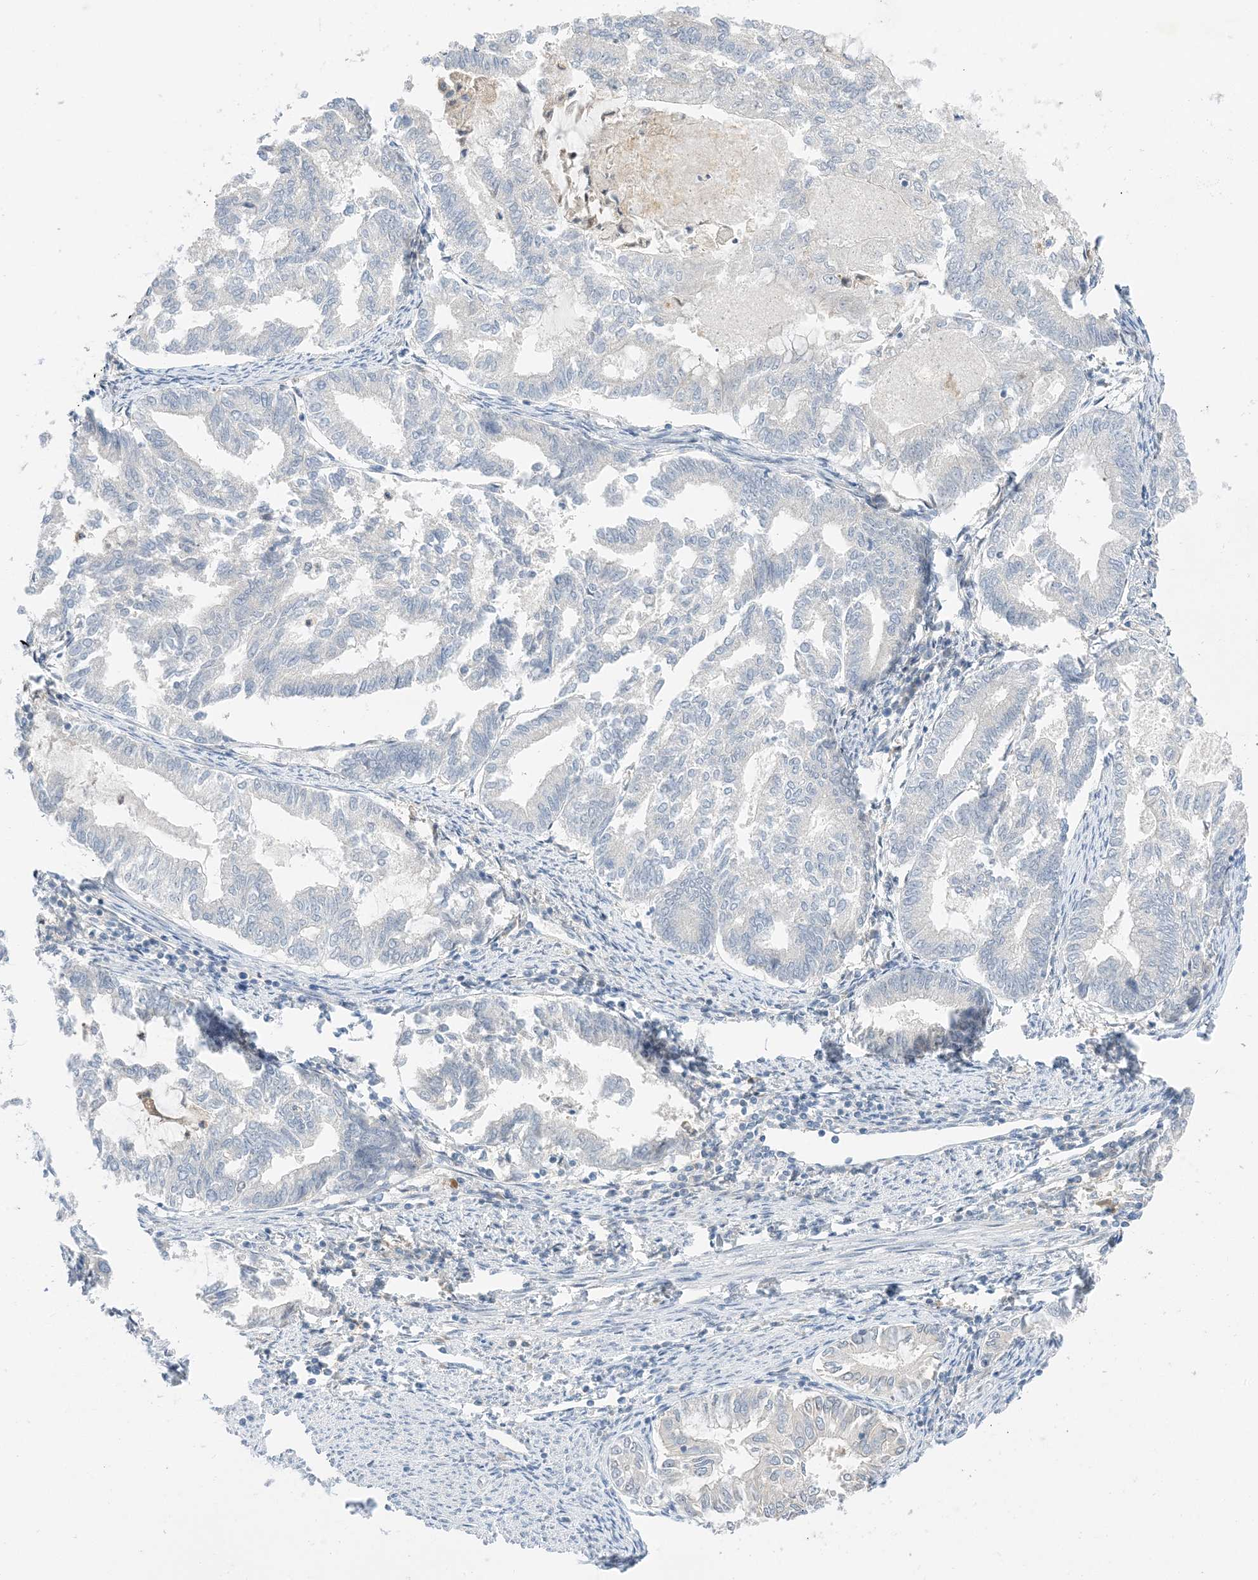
{"staining": {"intensity": "negative", "quantity": "none", "location": "none"}, "tissue": "endometrial cancer", "cell_type": "Tumor cells", "image_type": "cancer", "snomed": [{"axis": "morphology", "description": "Adenocarcinoma, NOS"}, {"axis": "topography", "description": "Endometrium"}], "caption": "Image shows no protein positivity in tumor cells of endometrial cancer (adenocarcinoma) tissue. (Immunohistochemistry (ihc), brightfield microscopy, high magnification).", "gene": "KIFBP", "patient": {"sex": "female", "age": 79}}